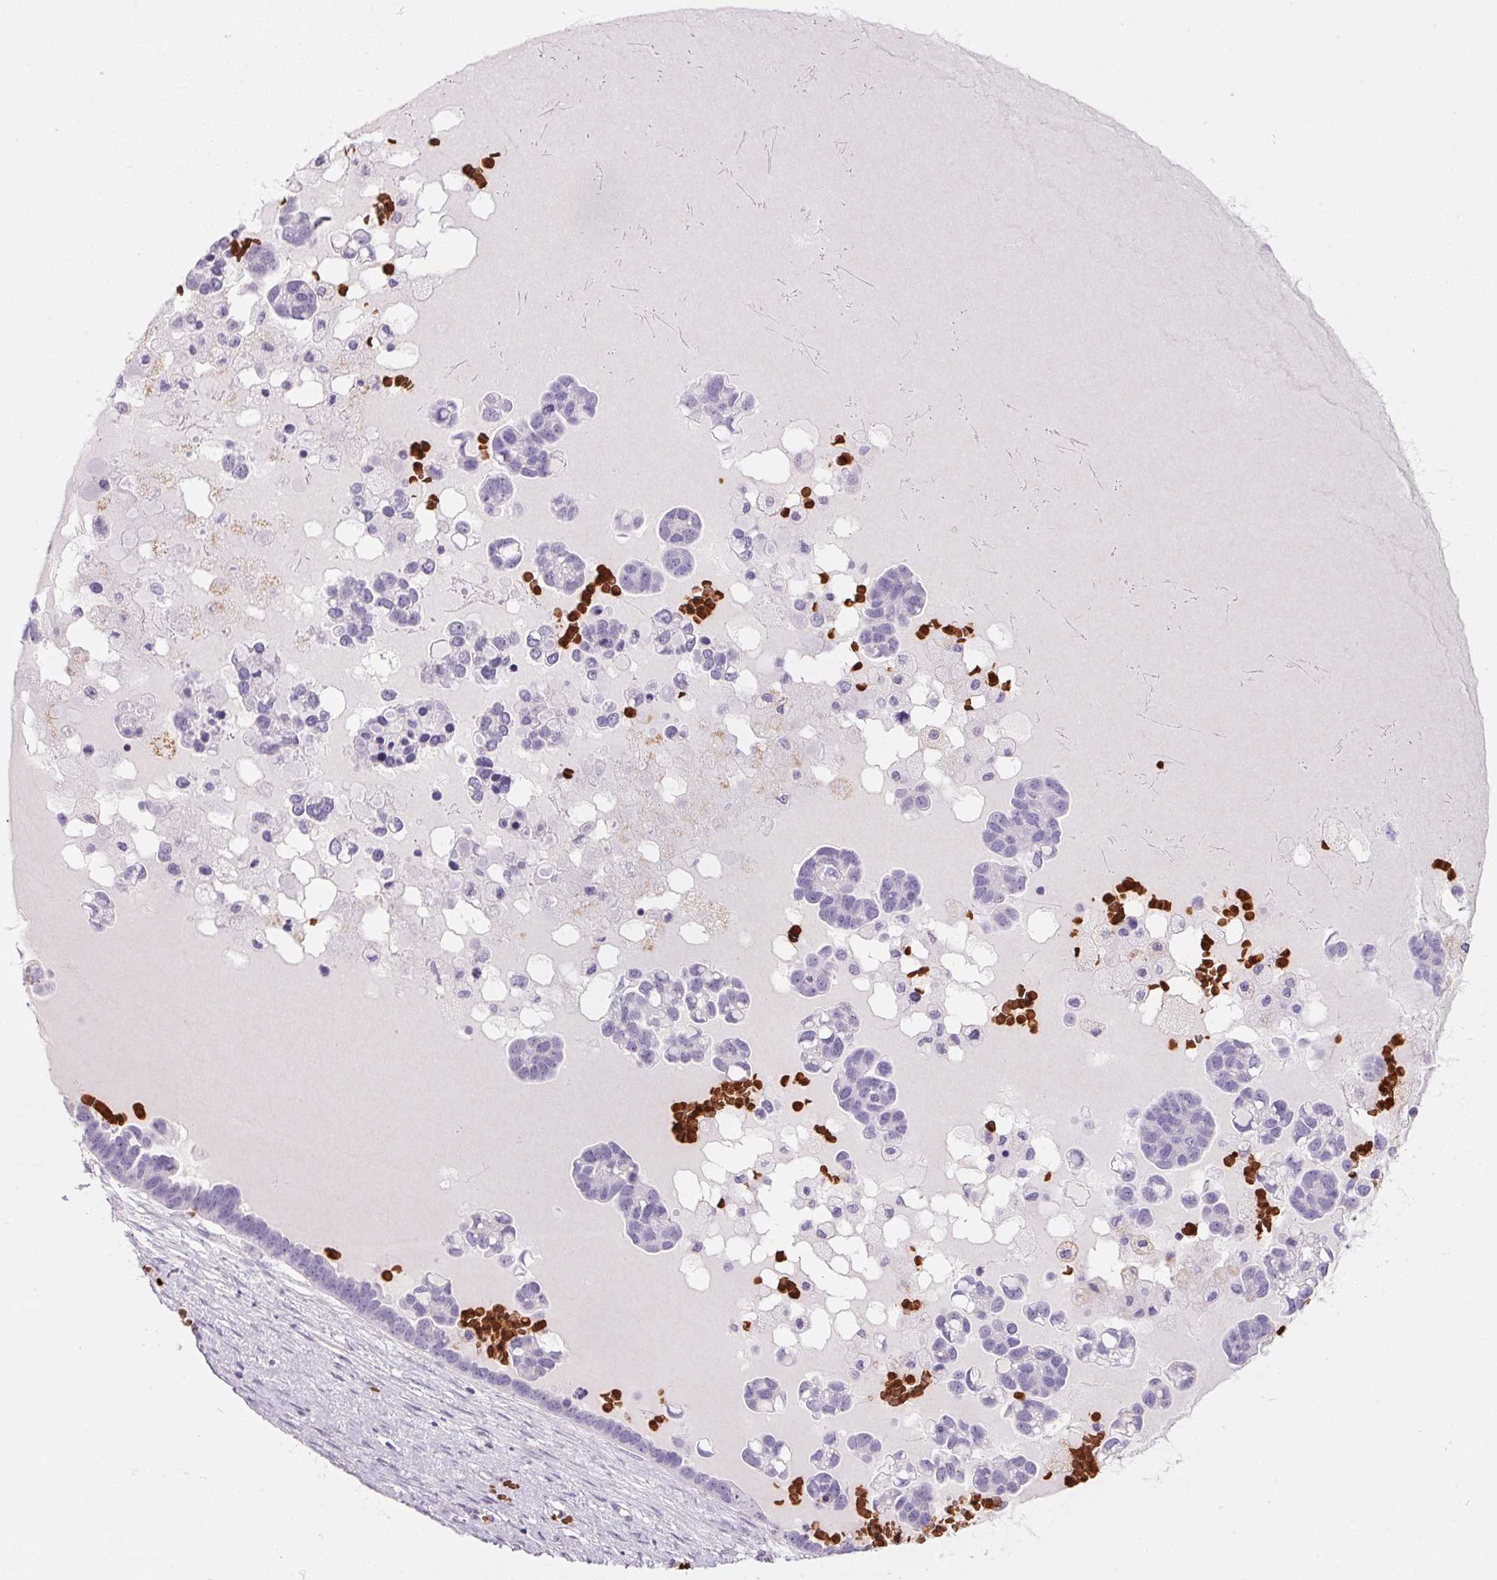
{"staining": {"intensity": "negative", "quantity": "none", "location": "none"}, "tissue": "ovarian cancer", "cell_type": "Tumor cells", "image_type": "cancer", "snomed": [{"axis": "morphology", "description": "Cystadenocarcinoma, serous, NOS"}, {"axis": "topography", "description": "Ovary"}], "caption": "This is an immunohistochemistry (IHC) micrograph of serous cystadenocarcinoma (ovarian). There is no expression in tumor cells.", "gene": "HBQ1", "patient": {"sex": "female", "age": 54}}